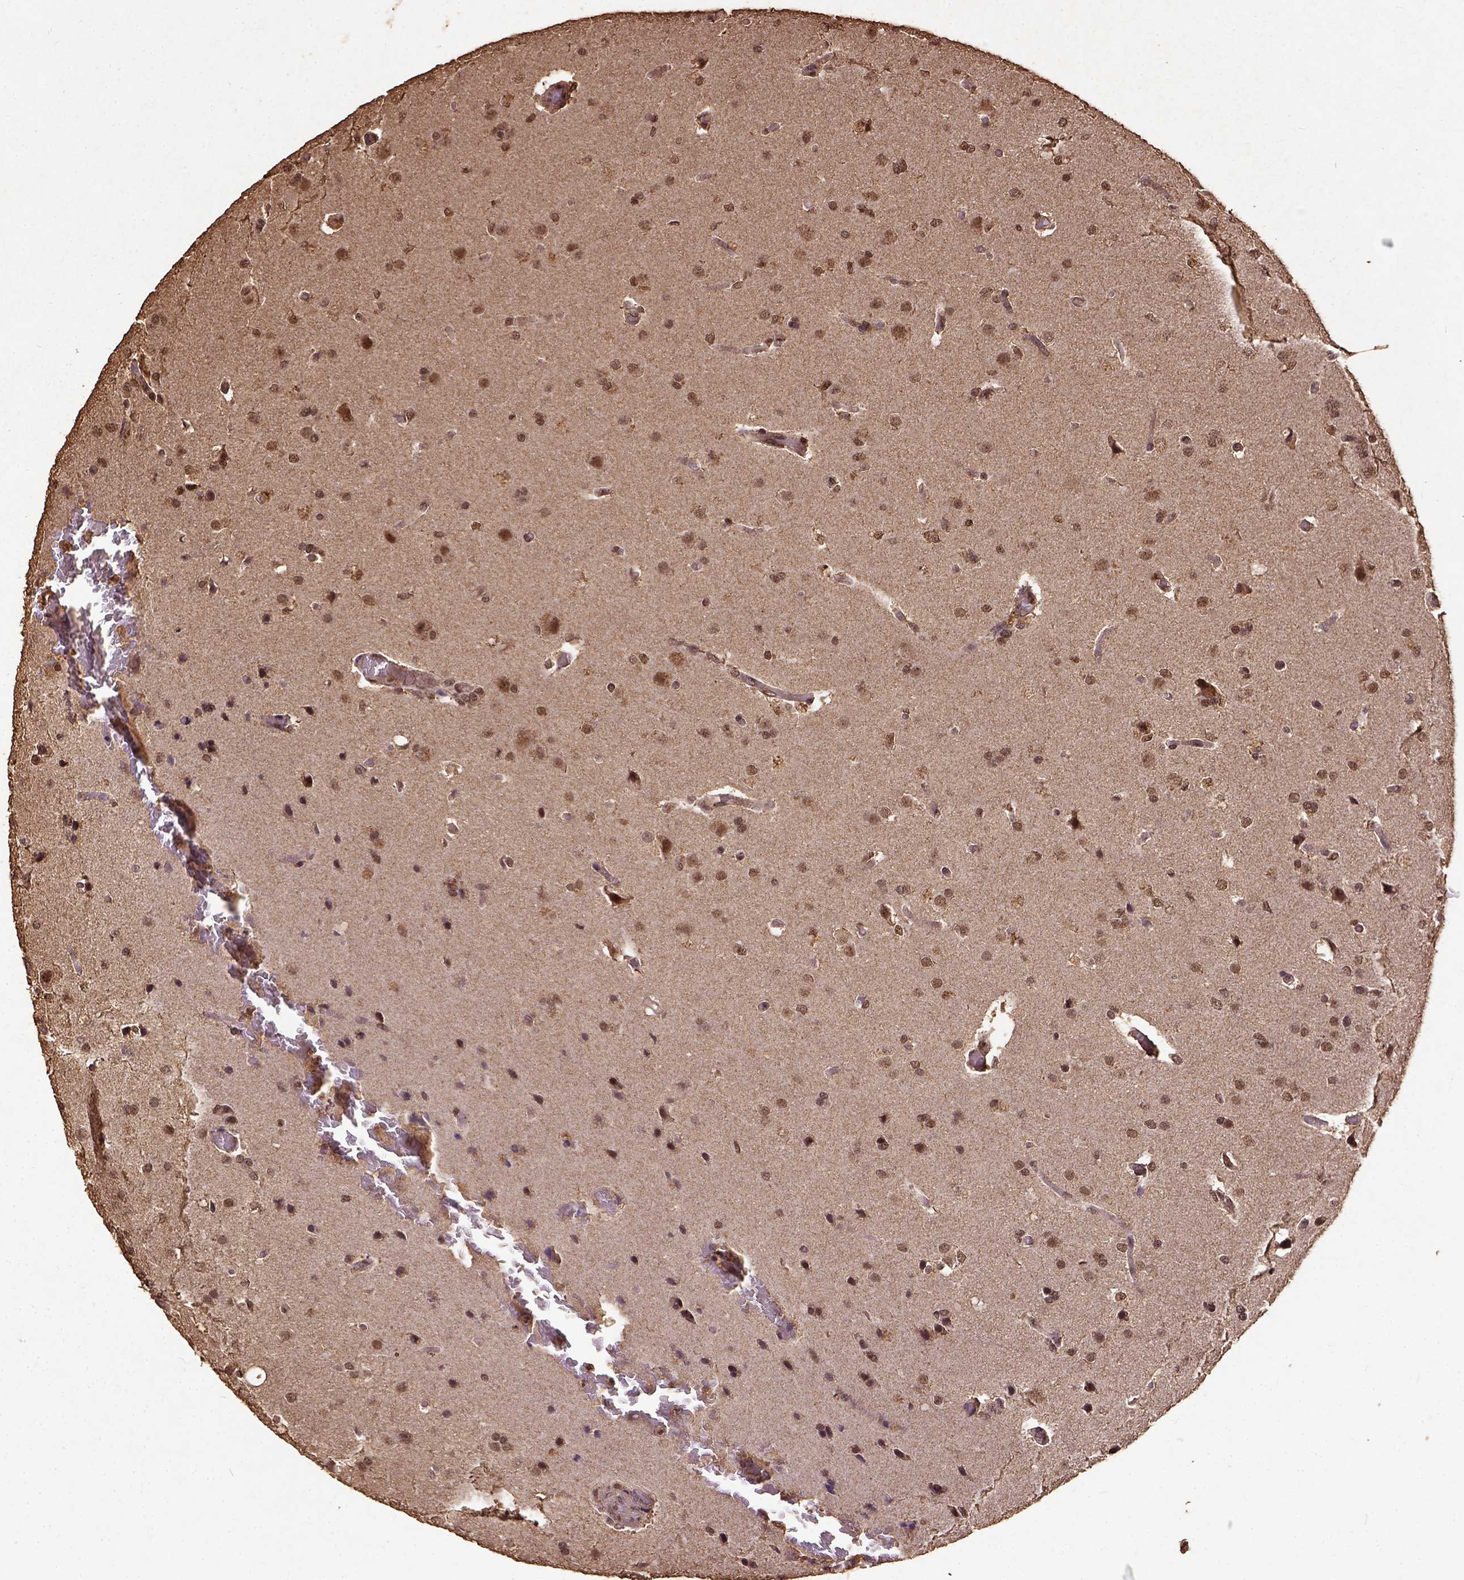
{"staining": {"intensity": "moderate", "quantity": ">75%", "location": "nuclear"}, "tissue": "glioma", "cell_type": "Tumor cells", "image_type": "cancer", "snomed": [{"axis": "morphology", "description": "Glioma, malignant, High grade"}, {"axis": "topography", "description": "Brain"}], "caption": "Brown immunohistochemical staining in human glioma displays moderate nuclear positivity in about >75% of tumor cells.", "gene": "NACC1", "patient": {"sex": "male", "age": 68}}